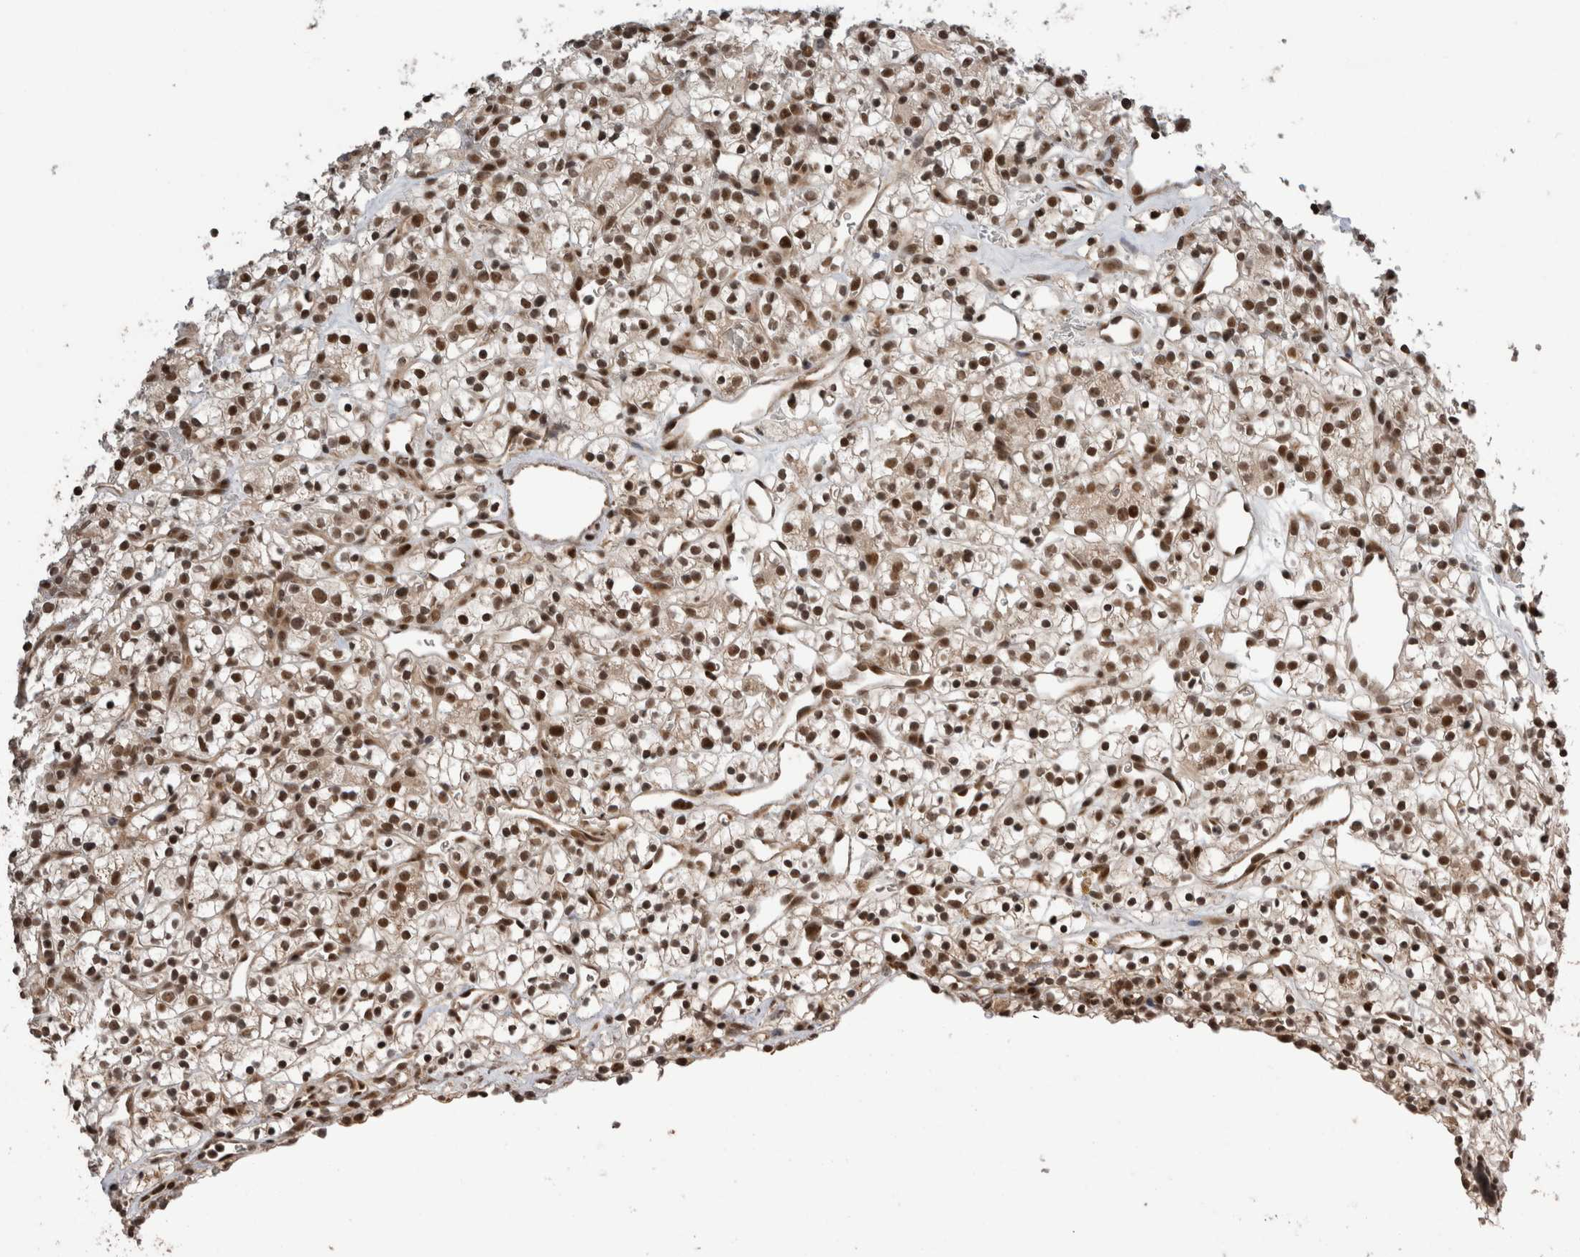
{"staining": {"intensity": "strong", "quantity": ">75%", "location": "nuclear"}, "tissue": "renal cancer", "cell_type": "Tumor cells", "image_type": "cancer", "snomed": [{"axis": "morphology", "description": "Adenocarcinoma, NOS"}, {"axis": "topography", "description": "Kidney"}], "caption": "The photomicrograph demonstrates a brown stain indicating the presence of a protein in the nuclear of tumor cells in renal cancer. The protein is stained brown, and the nuclei are stained in blue (DAB (3,3'-diaminobenzidine) IHC with brightfield microscopy, high magnification).", "gene": "CPSF2", "patient": {"sex": "female", "age": 57}}